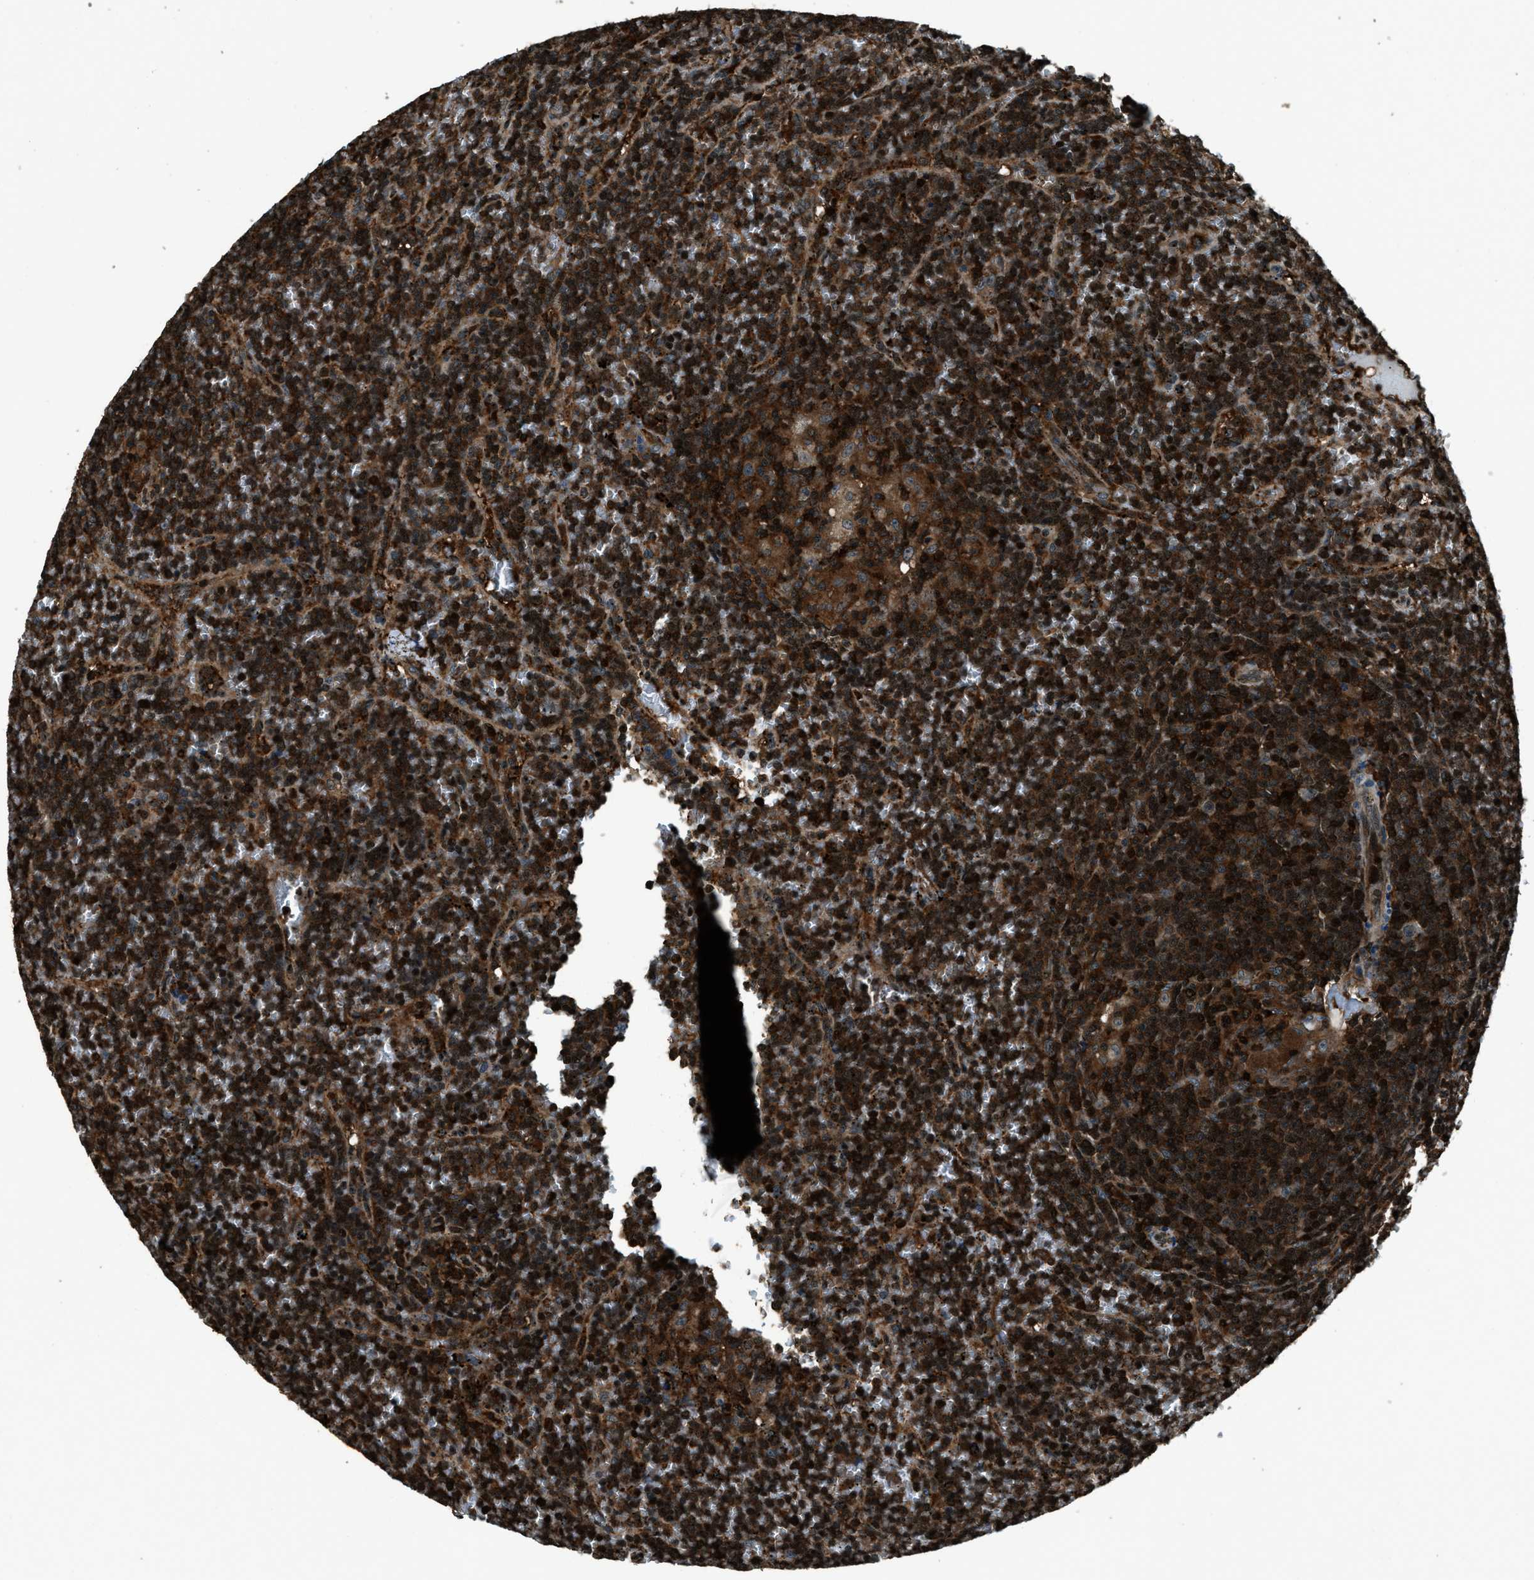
{"staining": {"intensity": "strong", "quantity": ">75%", "location": "cytoplasmic/membranous,nuclear"}, "tissue": "lymphoma", "cell_type": "Tumor cells", "image_type": "cancer", "snomed": [{"axis": "morphology", "description": "Malignant lymphoma, non-Hodgkin's type, Low grade"}, {"axis": "topography", "description": "Spleen"}], "caption": "Tumor cells display high levels of strong cytoplasmic/membranous and nuclear expression in approximately >75% of cells in human malignant lymphoma, non-Hodgkin's type (low-grade). The protein is stained brown, and the nuclei are stained in blue (DAB IHC with brightfield microscopy, high magnification).", "gene": "SNX30", "patient": {"sex": "female", "age": 19}}